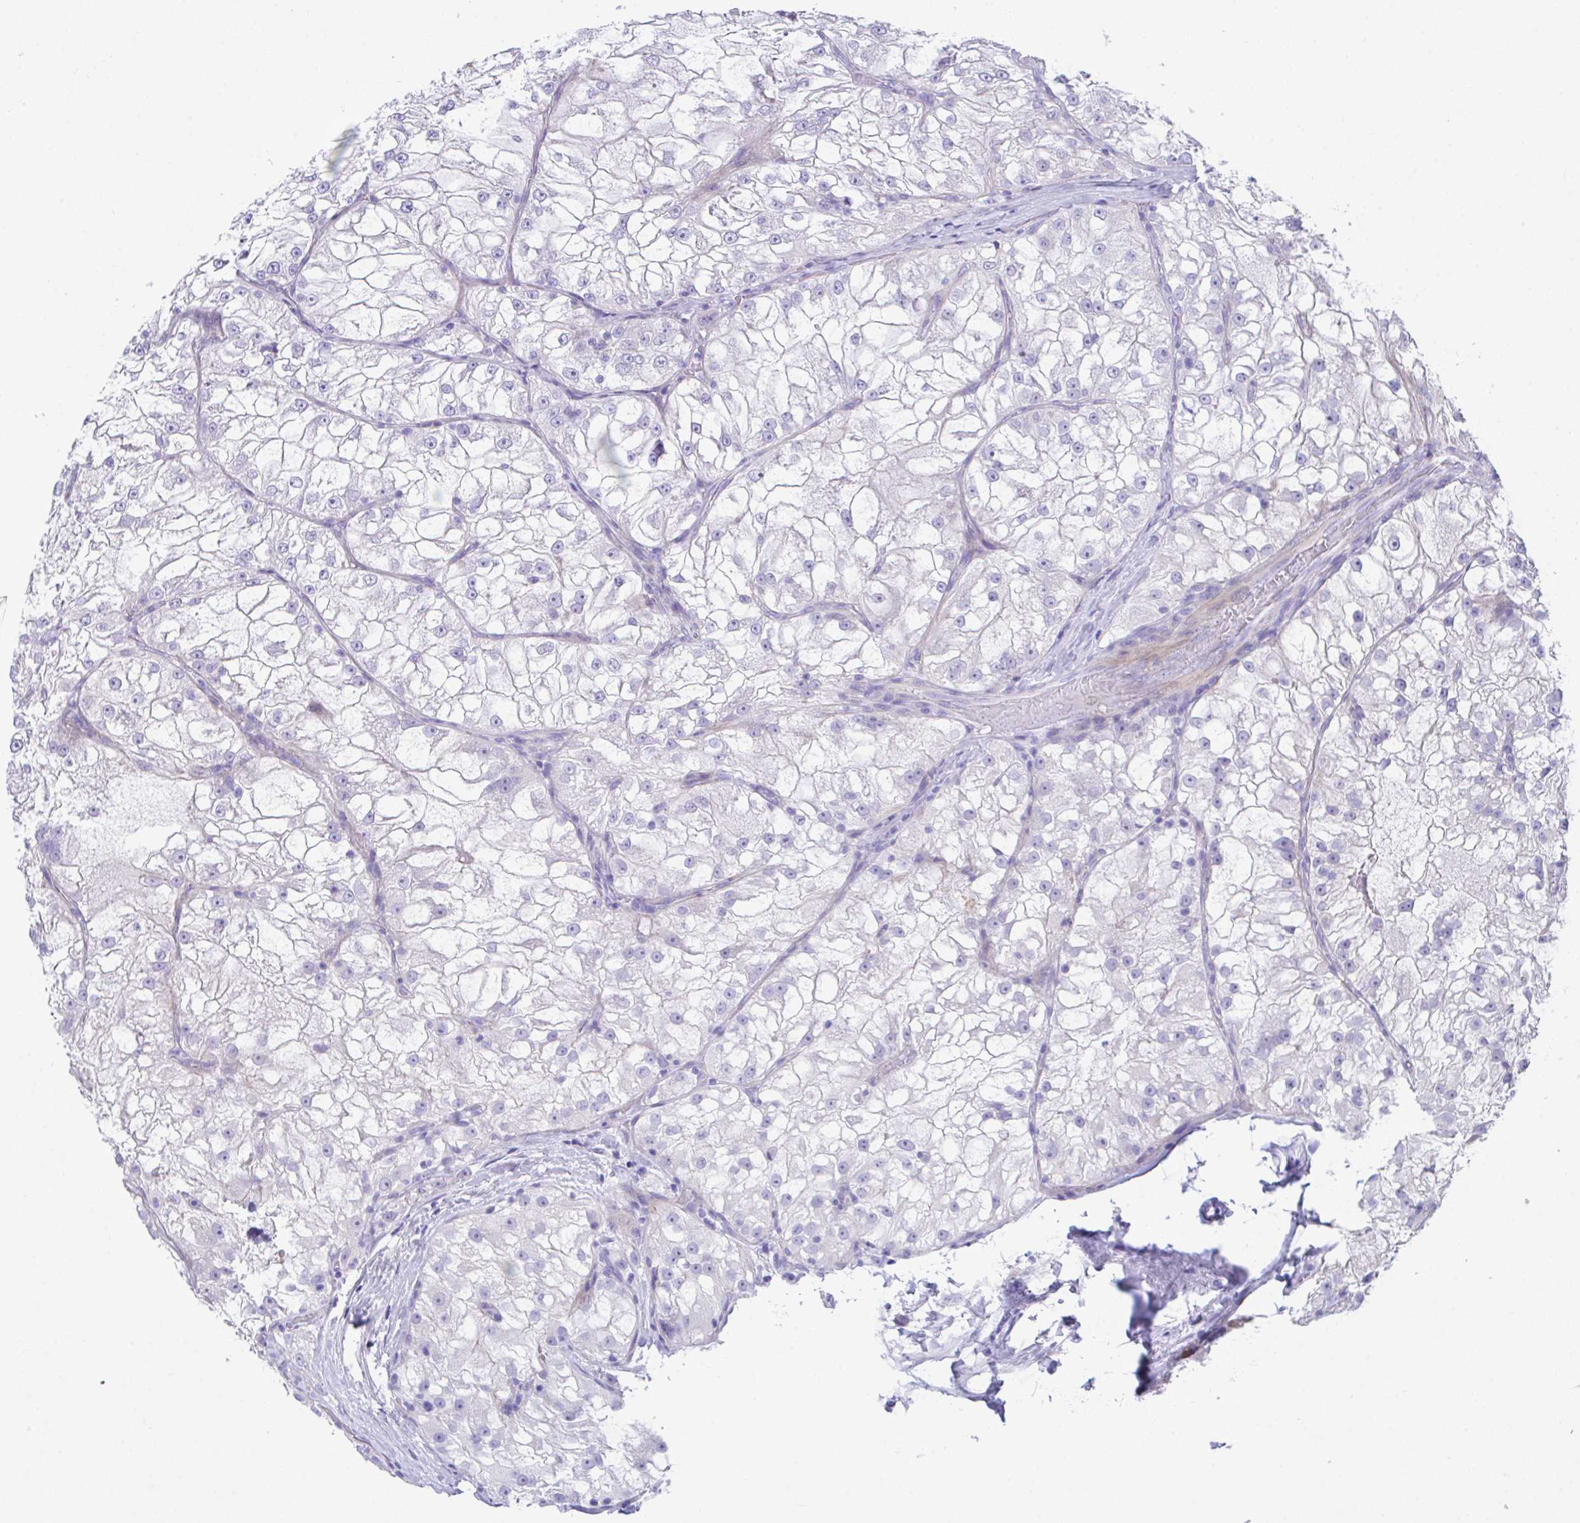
{"staining": {"intensity": "negative", "quantity": "none", "location": "none"}, "tissue": "renal cancer", "cell_type": "Tumor cells", "image_type": "cancer", "snomed": [{"axis": "morphology", "description": "Adenocarcinoma, NOS"}, {"axis": "topography", "description": "Kidney"}], "caption": "Tumor cells are negative for protein expression in human adenocarcinoma (renal).", "gene": "SLC16A6", "patient": {"sex": "female", "age": 72}}